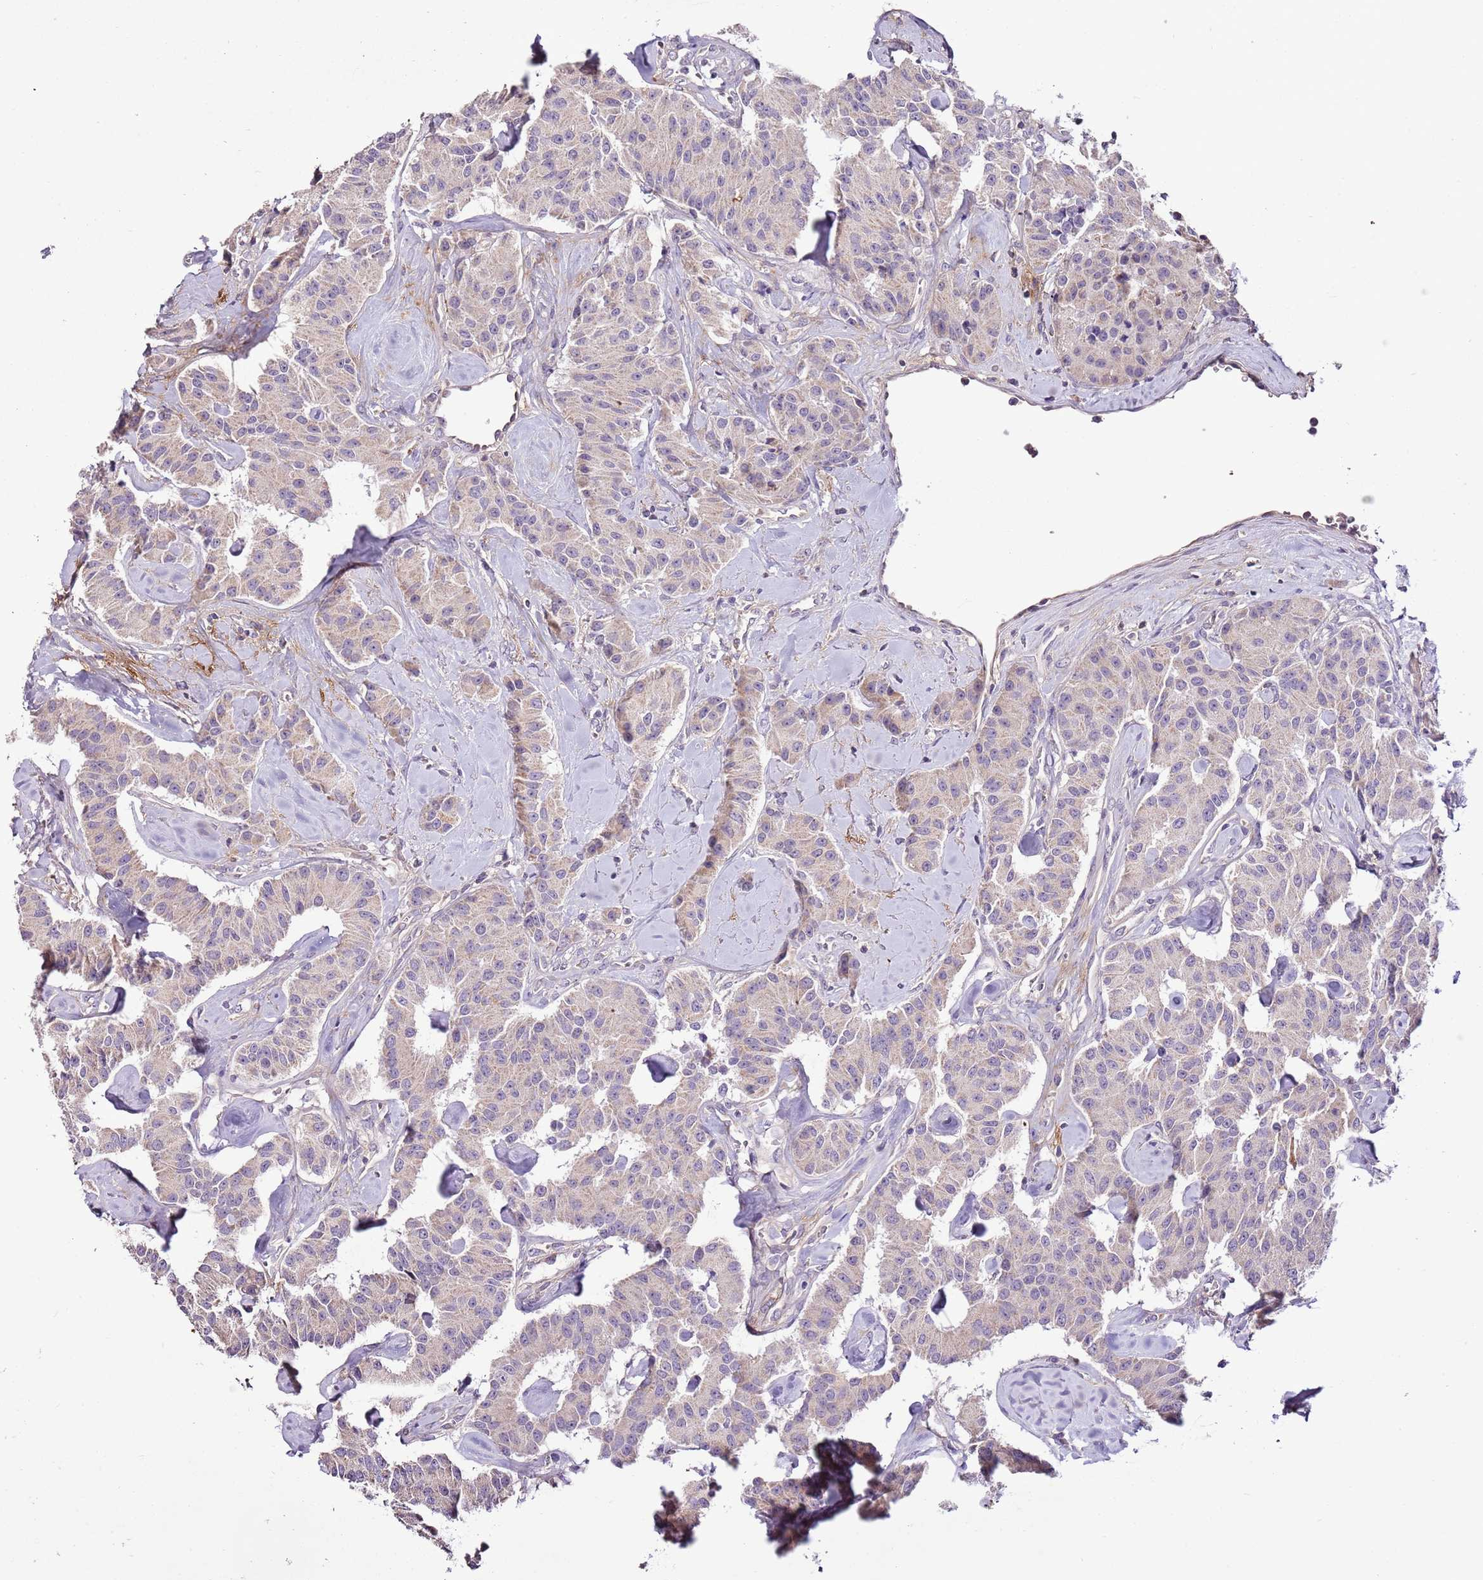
{"staining": {"intensity": "weak", "quantity": "<25%", "location": "cytoplasmic/membranous"}, "tissue": "carcinoid", "cell_type": "Tumor cells", "image_type": "cancer", "snomed": [{"axis": "morphology", "description": "Carcinoid, malignant, NOS"}, {"axis": "topography", "description": "Pancreas"}], "caption": "A histopathology image of human carcinoid (malignant) is negative for staining in tumor cells.", "gene": "CMKLR1", "patient": {"sex": "male", "age": 41}}